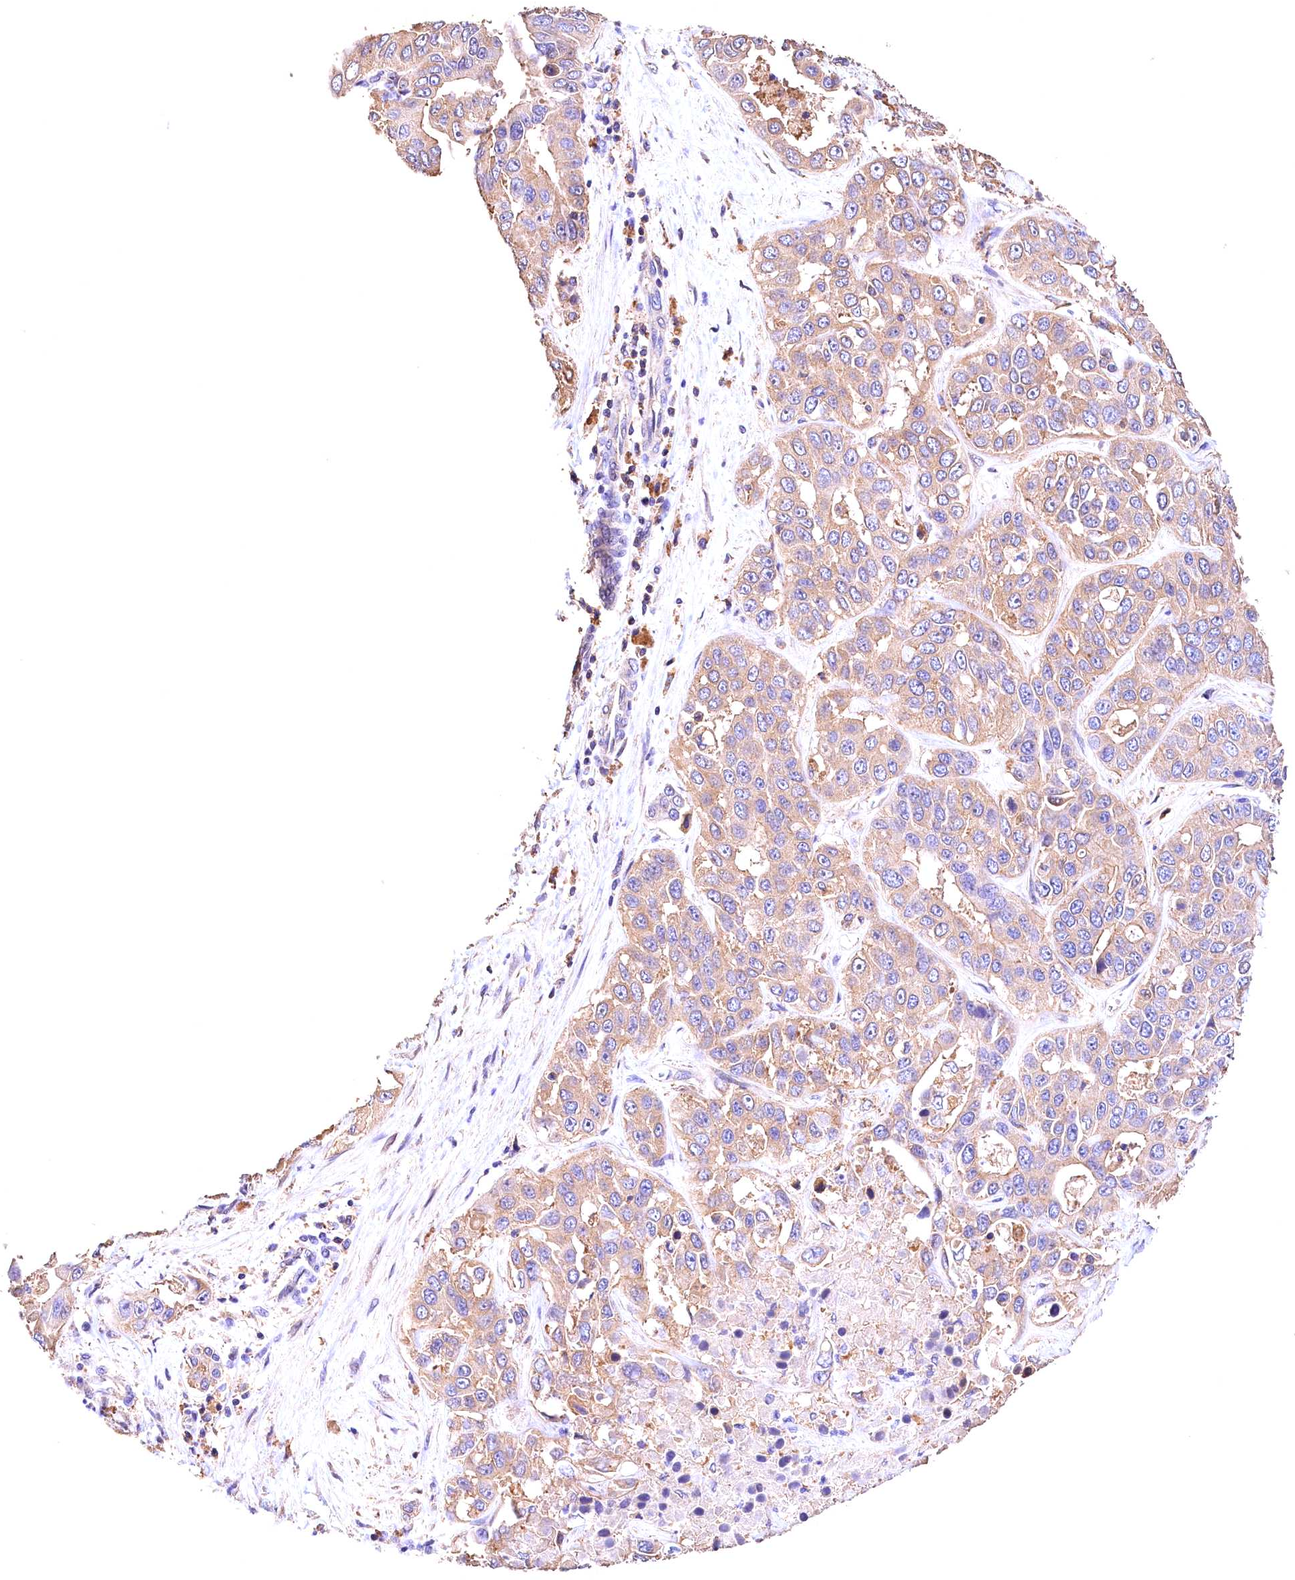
{"staining": {"intensity": "weak", "quantity": "25%-75%", "location": "cytoplasmic/membranous"}, "tissue": "liver cancer", "cell_type": "Tumor cells", "image_type": "cancer", "snomed": [{"axis": "morphology", "description": "Cholangiocarcinoma"}, {"axis": "topography", "description": "Liver"}], "caption": "Liver cancer (cholangiocarcinoma) stained with a brown dye reveals weak cytoplasmic/membranous positive positivity in about 25%-75% of tumor cells.", "gene": "OAS3", "patient": {"sex": "female", "age": 52}}